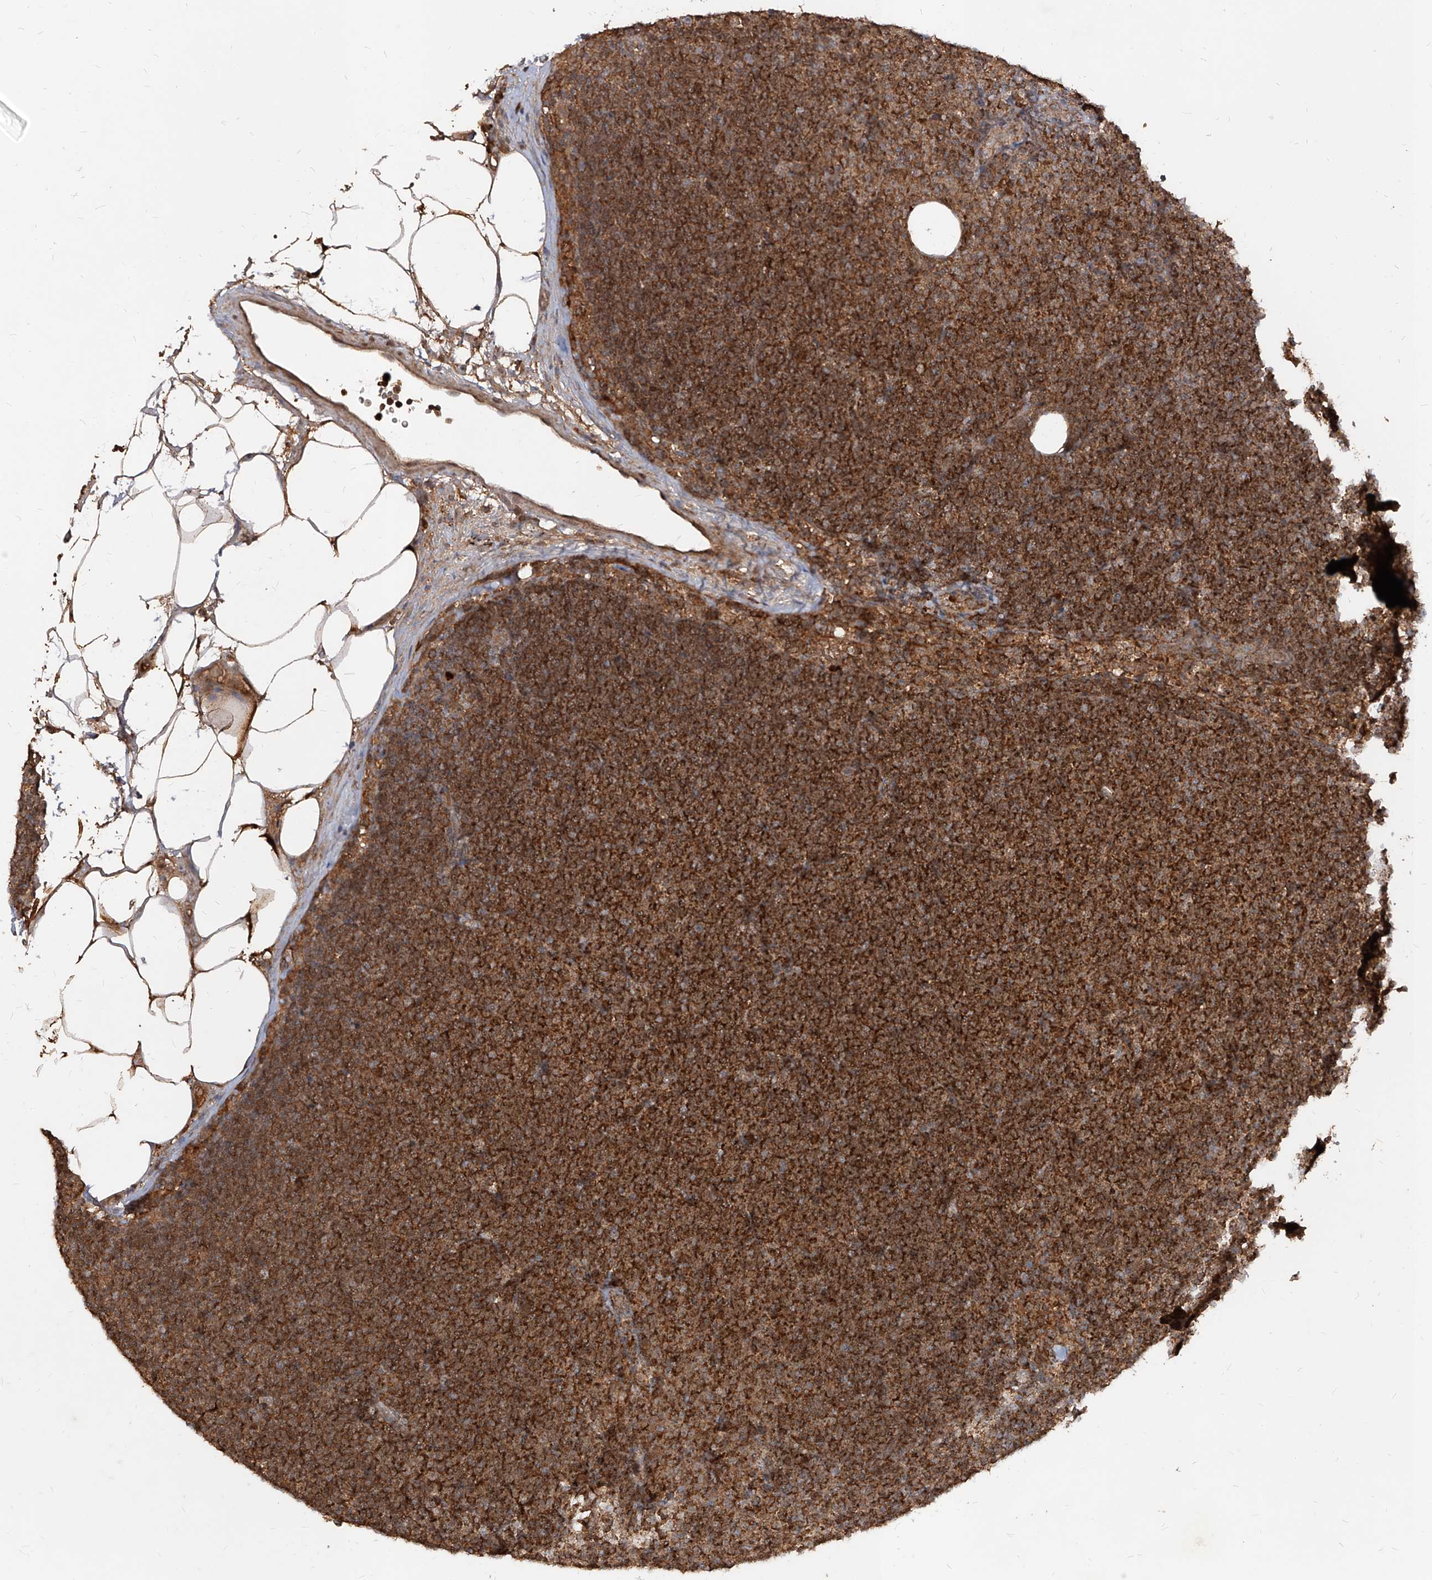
{"staining": {"intensity": "strong", "quantity": ">75%", "location": "cytoplasmic/membranous"}, "tissue": "lymphoma", "cell_type": "Tumor cells", "image_type": "cancer", "snomed": [{"axis": "morphology", "description": "Malignant lymphoma, non-Hodgkin's type, Low grade"}, {"axis": "topography", "description": "Lymph node"}], "caption": "Lymphoma stained with a brown dye exhibits strong cytoplasmic/membranous positive expression in about >75% of tumor cells.", "gene": "AIM2", "patient": {"sex": "female", "age": 53}}